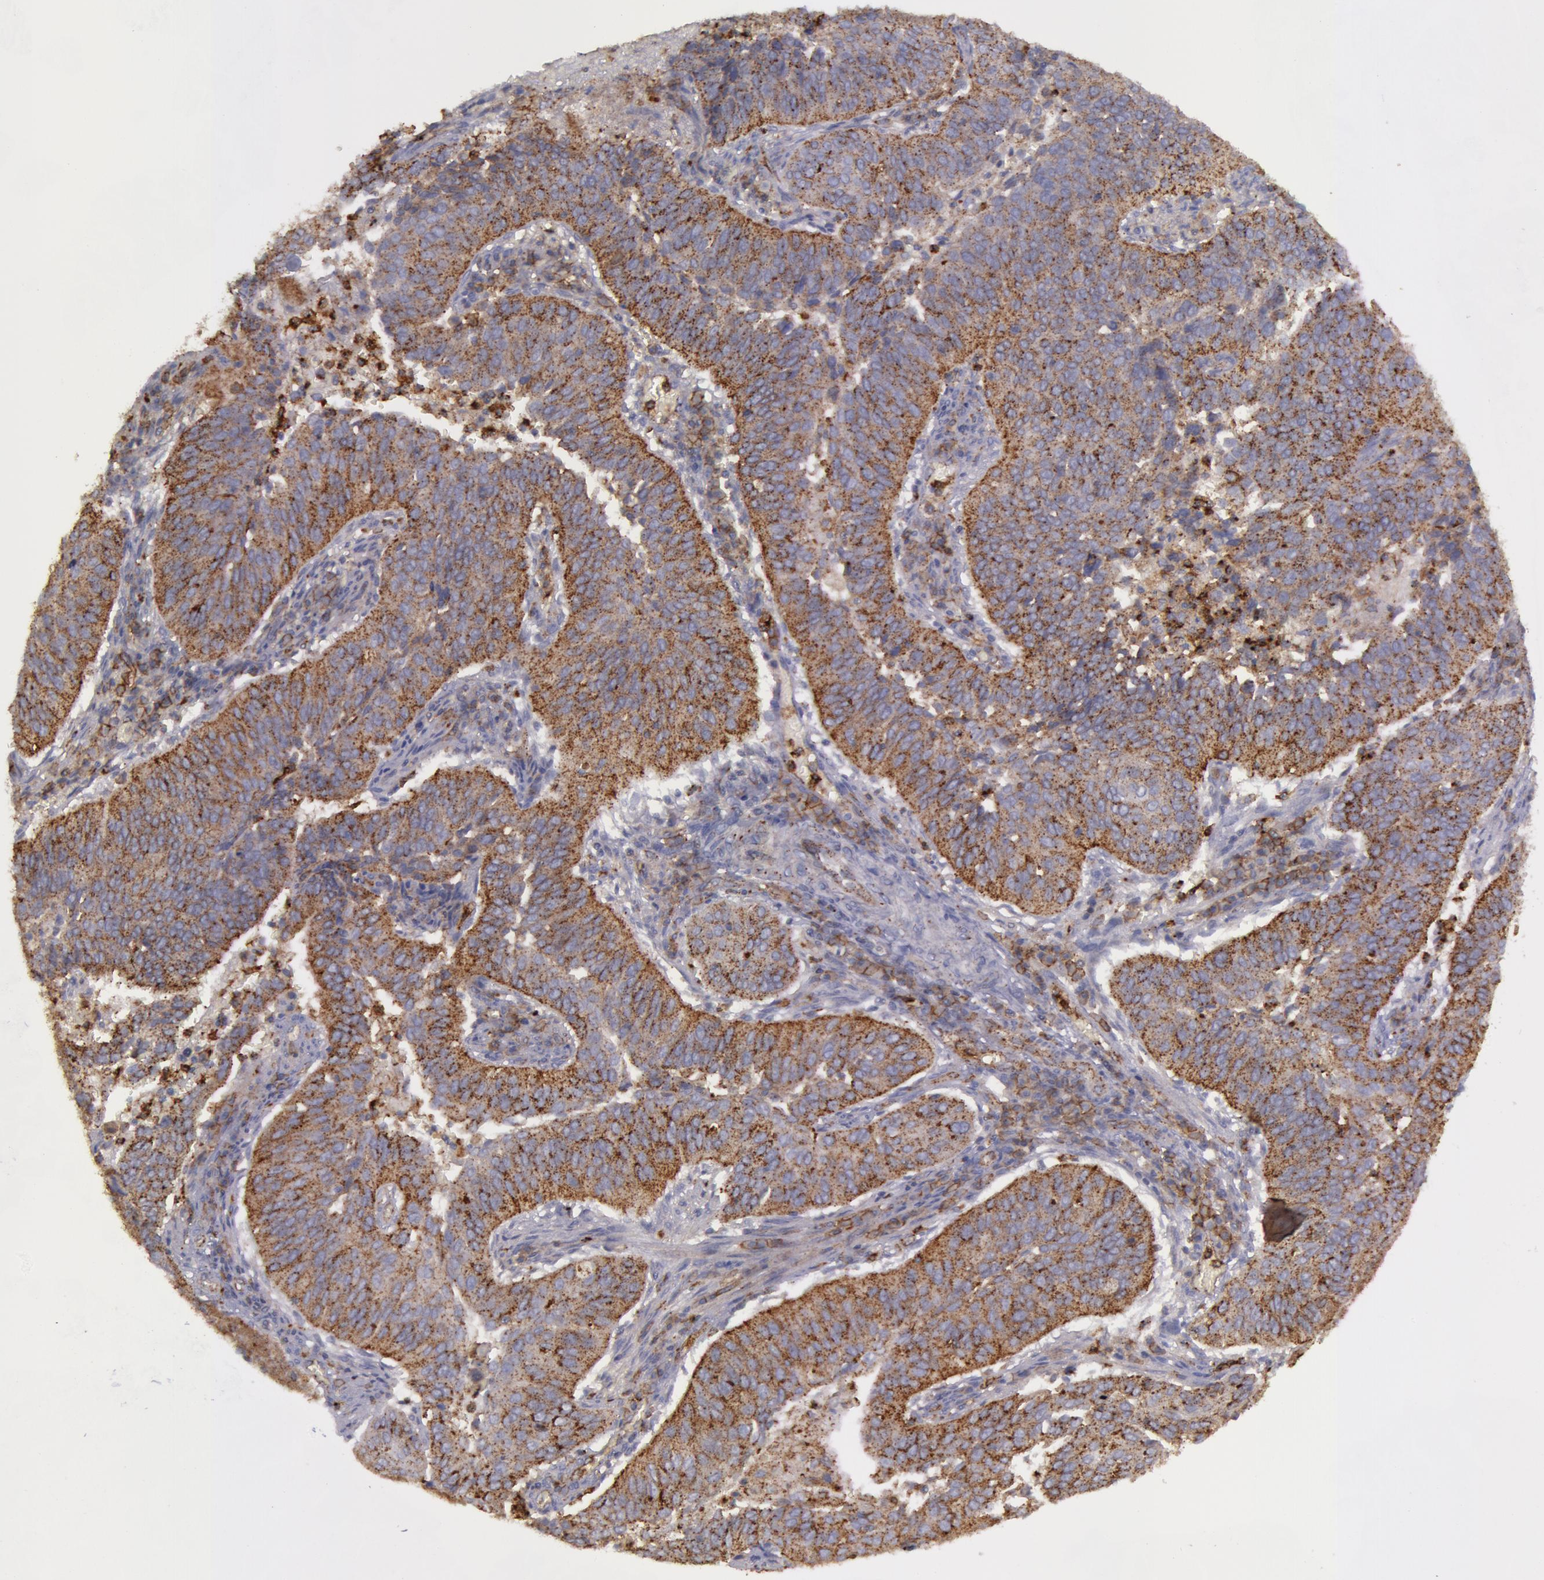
{"staining": {"intensity": "moderate", "quantity": ">75%", "location": "cytoplasmic/membranous"}, "tissue": "cervical cancer", "cell_type": "Tumor cells", "image_type": "cancer", "snomed": [{"axis": "morphology", "description": "Squamous cell carcinoma, NOS"}, {"axis": "topography", "description": "Cervix"}], "caption": "Immunohistochemical staining of human cervical cancer exhibits medium levels of moderate cytoplasmic/membranous protein expression in about >75% of tumor cells.", "gene": "FLOT2", "patient": {"sex": "female", "age": 39}}